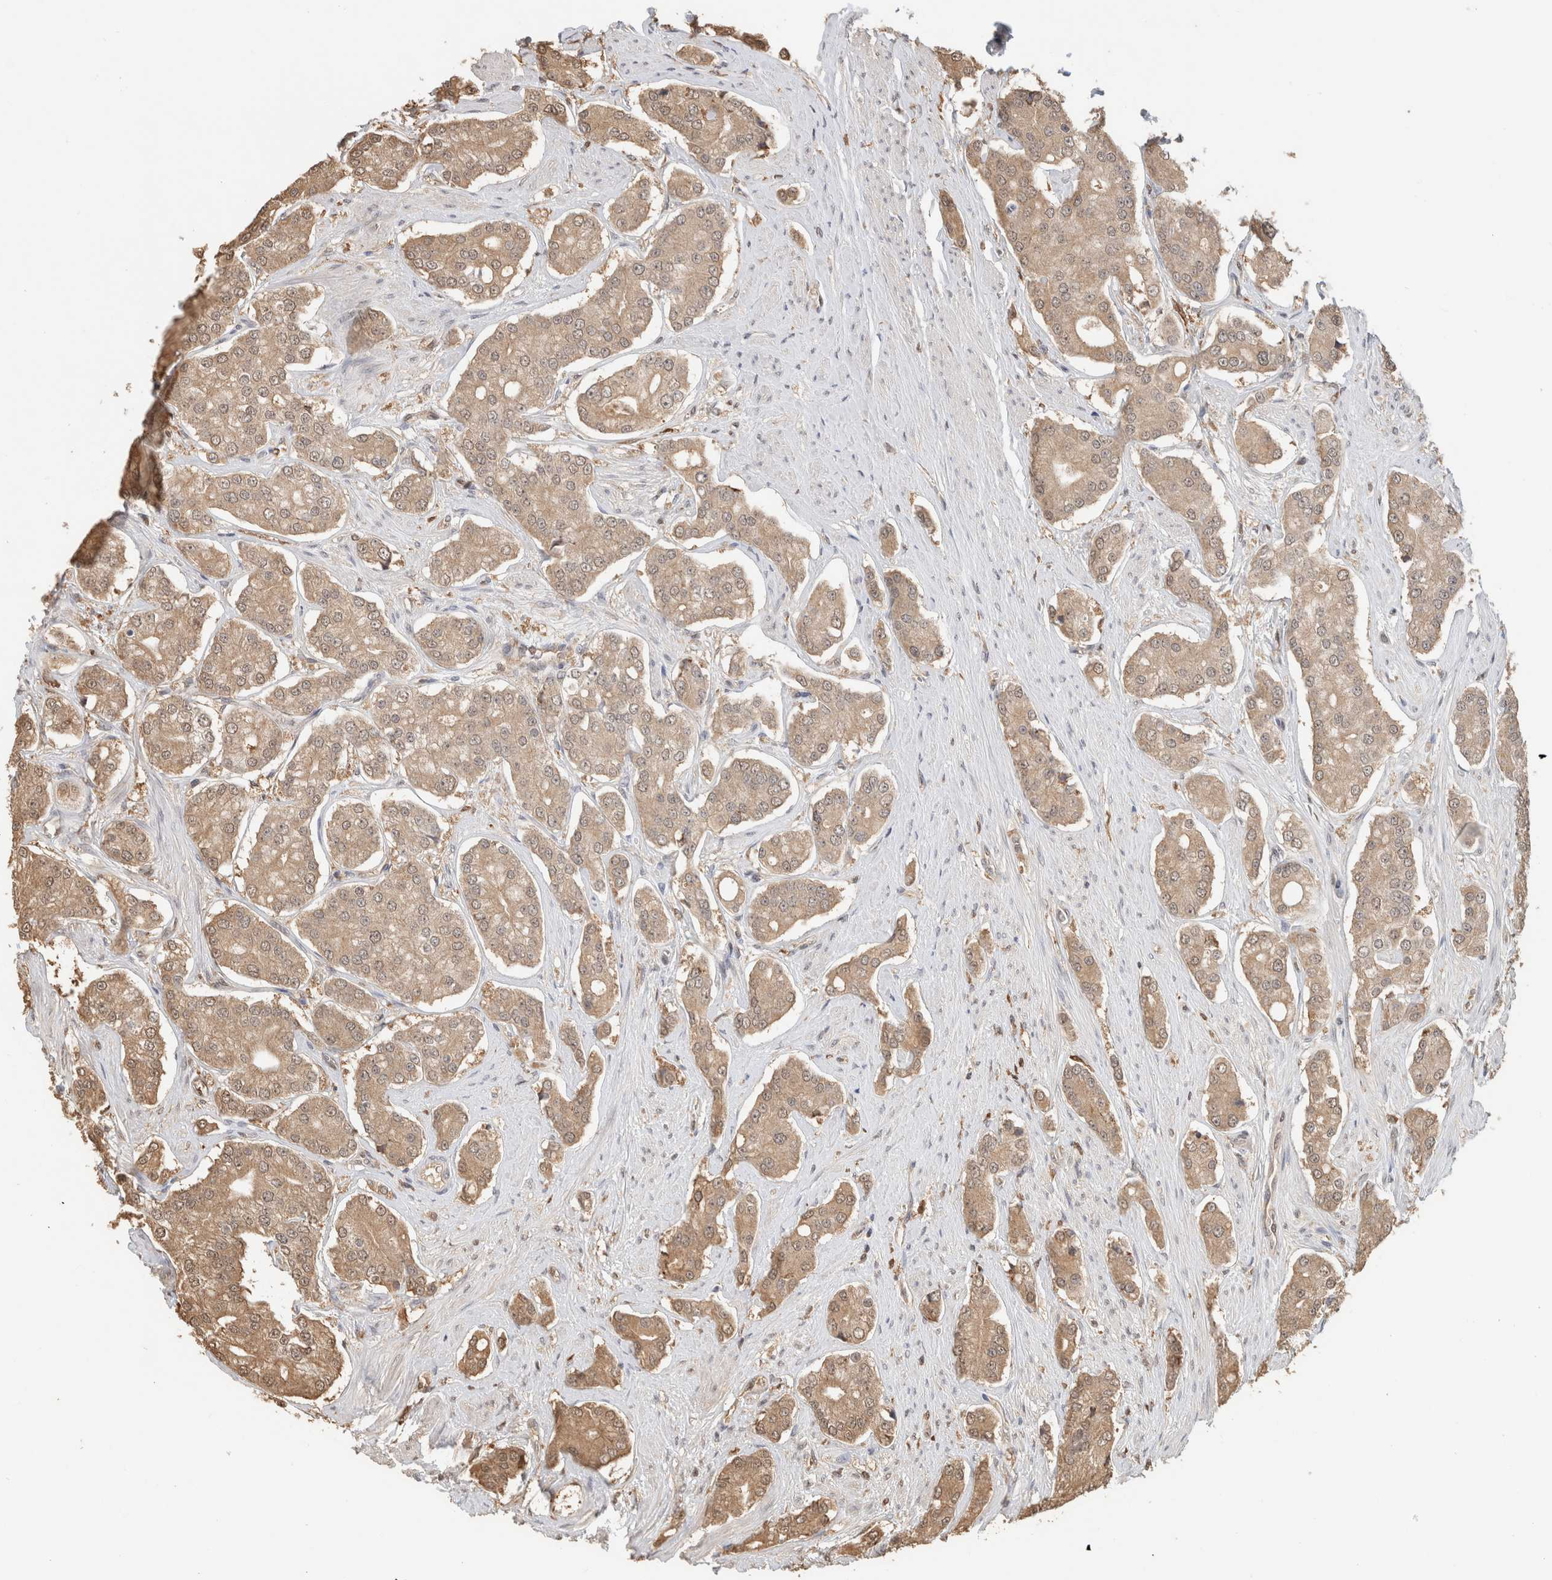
{"staining": {"intensity": "weak", "quantity": ">75%", "location": "cytoplasmic/membranous,nuclear"}, "tissue": "prostate cancer", "cell_type": "Tumor cells", "image_type": "cancer", "snomed": [{"axis": "morphology", "description": "Adenocarcinoma, High grade"}, {"axis": "topography", "description": "Prostate"}], "caption": "DAB immunohistochemical staining of human prostate cancer shows weak cytoplasmic/membranous and nuclear protein staining in about >75% of tumor cells.", "gene": "YWHAH", "patient": {"sex": "male", "age": 71}}